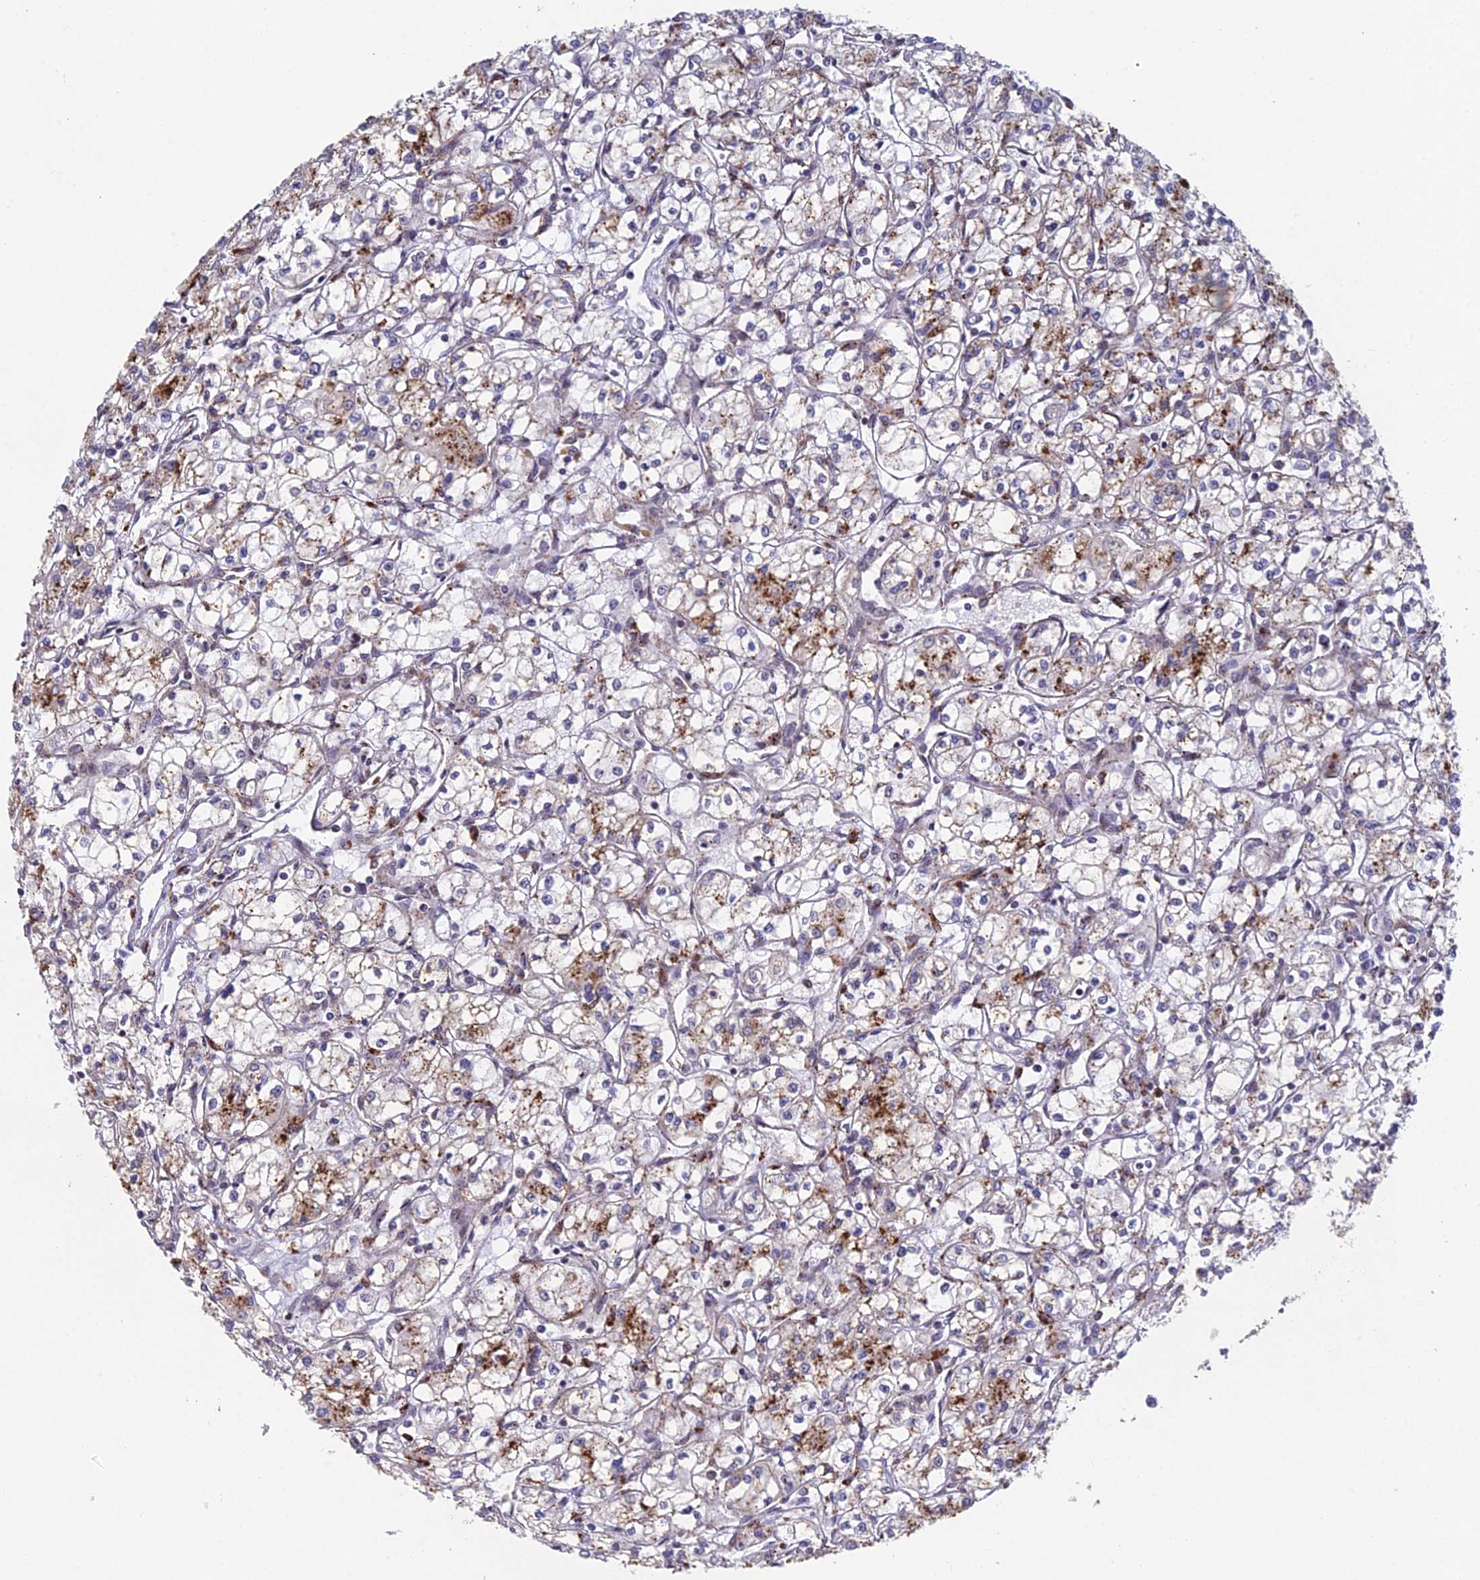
{"staining": {"intensity": "moderate", "quantity": "<25%", "location": "cytoplasmic/membranous"}, "tissue": "renal cancer", "cell_type": "Tumor cells", "image_type": "cancer", "snomed": [{"axis": "morphology", "description": "Adenocarcinoma, NOS"}, {"axis": "topography", "description": "Kidney"}], "caption": "Immunohistochemistry (IHC) of human renal adenocarcinoma shows low levels of moderate cytoplasmic/membranous positivity in approximately <25% of tumor cells.", "gene": "FOXS1", "patient": {"sex": "male", "age": 59}}